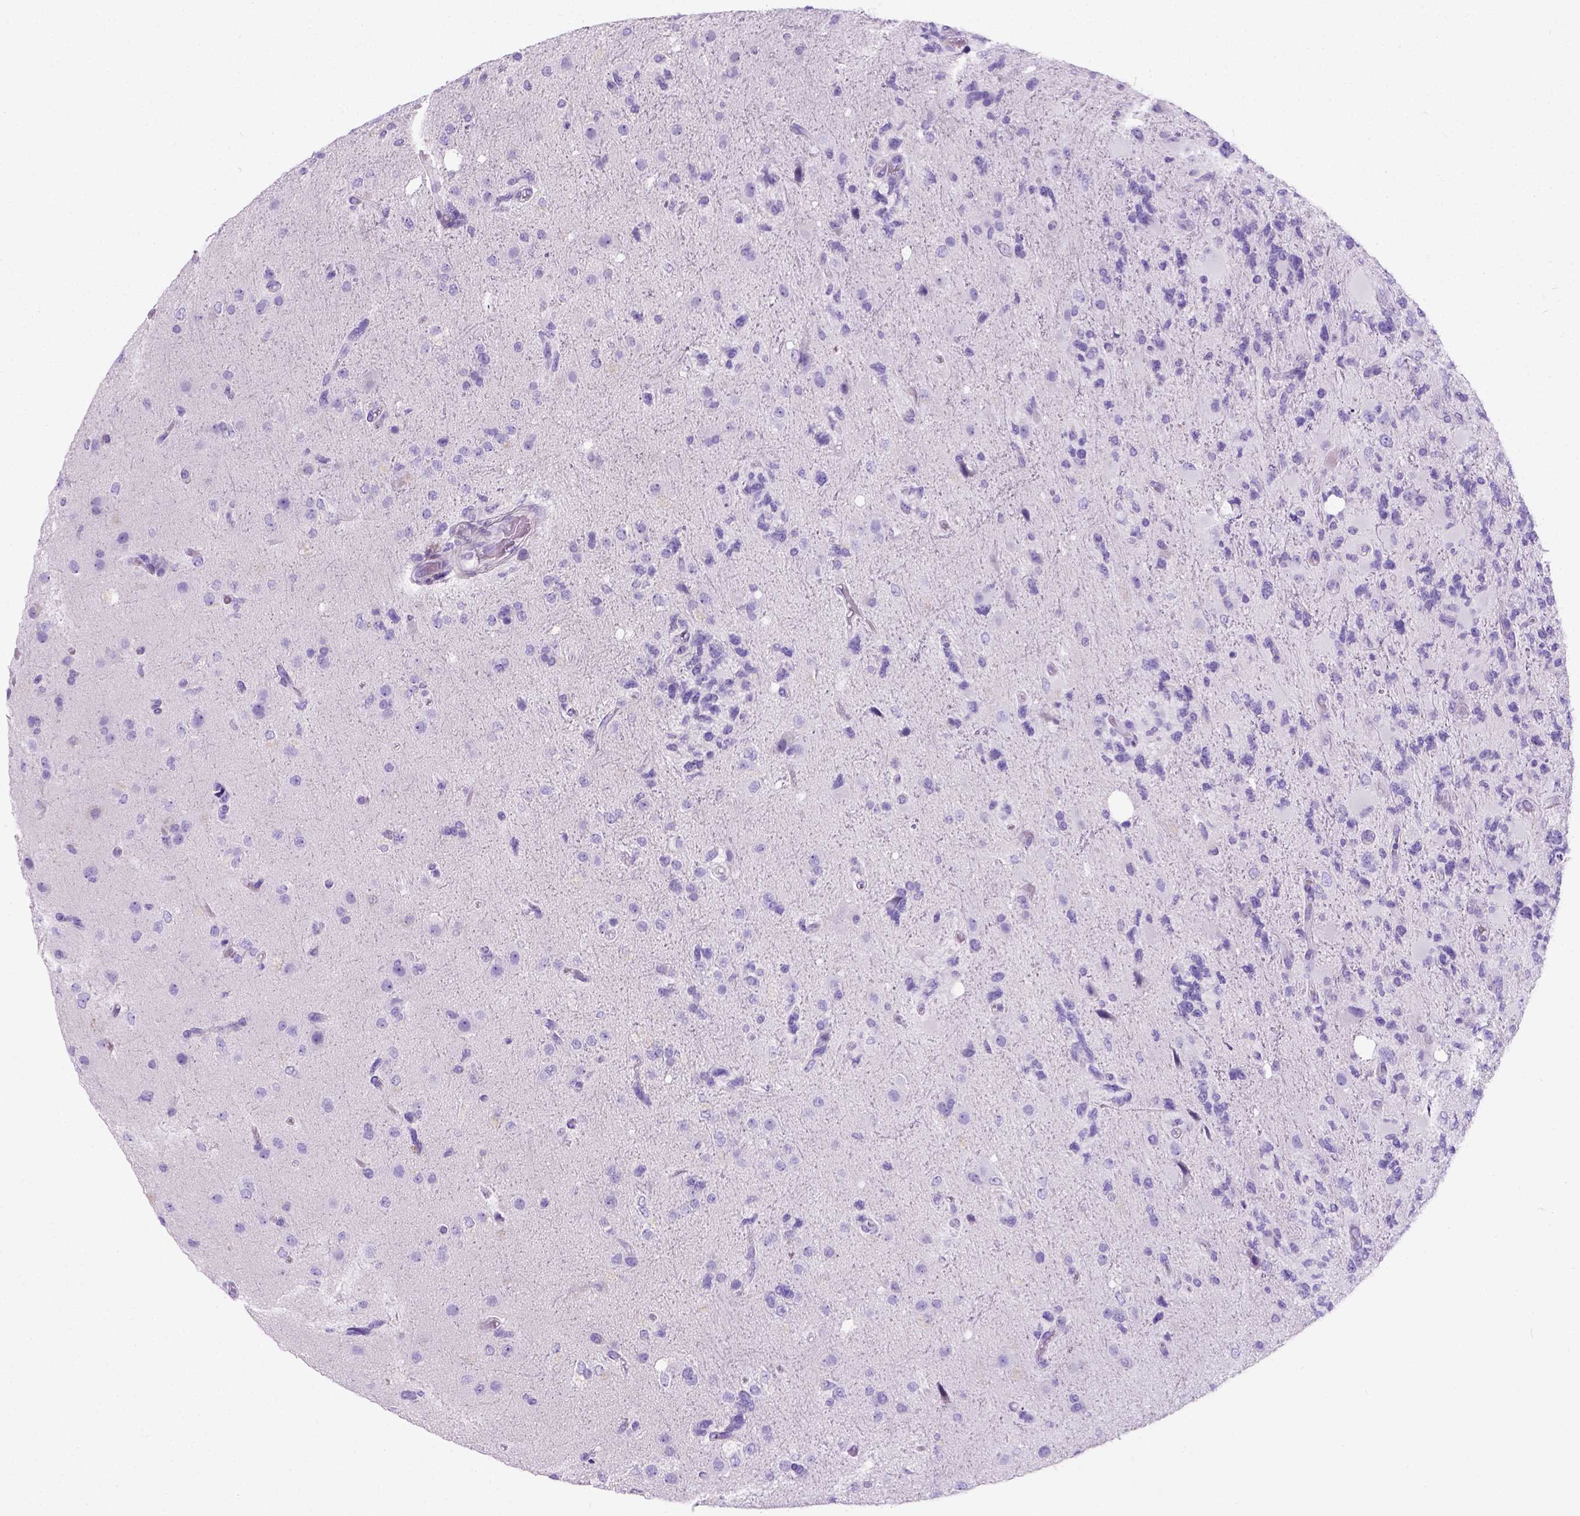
{"staining": {"intensity": "negative", "quantity": "none", "location": "none"}, "tissue": "glioma", "cell_type": "Tumor cells", "image_type": "cancer", "snomed": [{"axis": "morphology", "description": "Glioma, malignant, High grade"}, {"axis": "topography", "description": "Brain"}], "caption": "The immunohistochemistry photomicrograph has no significant positivity in tumor cells of malignant glioma (high-grade) tissue.", "gene": "C7orf57", "patient": {"sex": "female", "age": 71}}